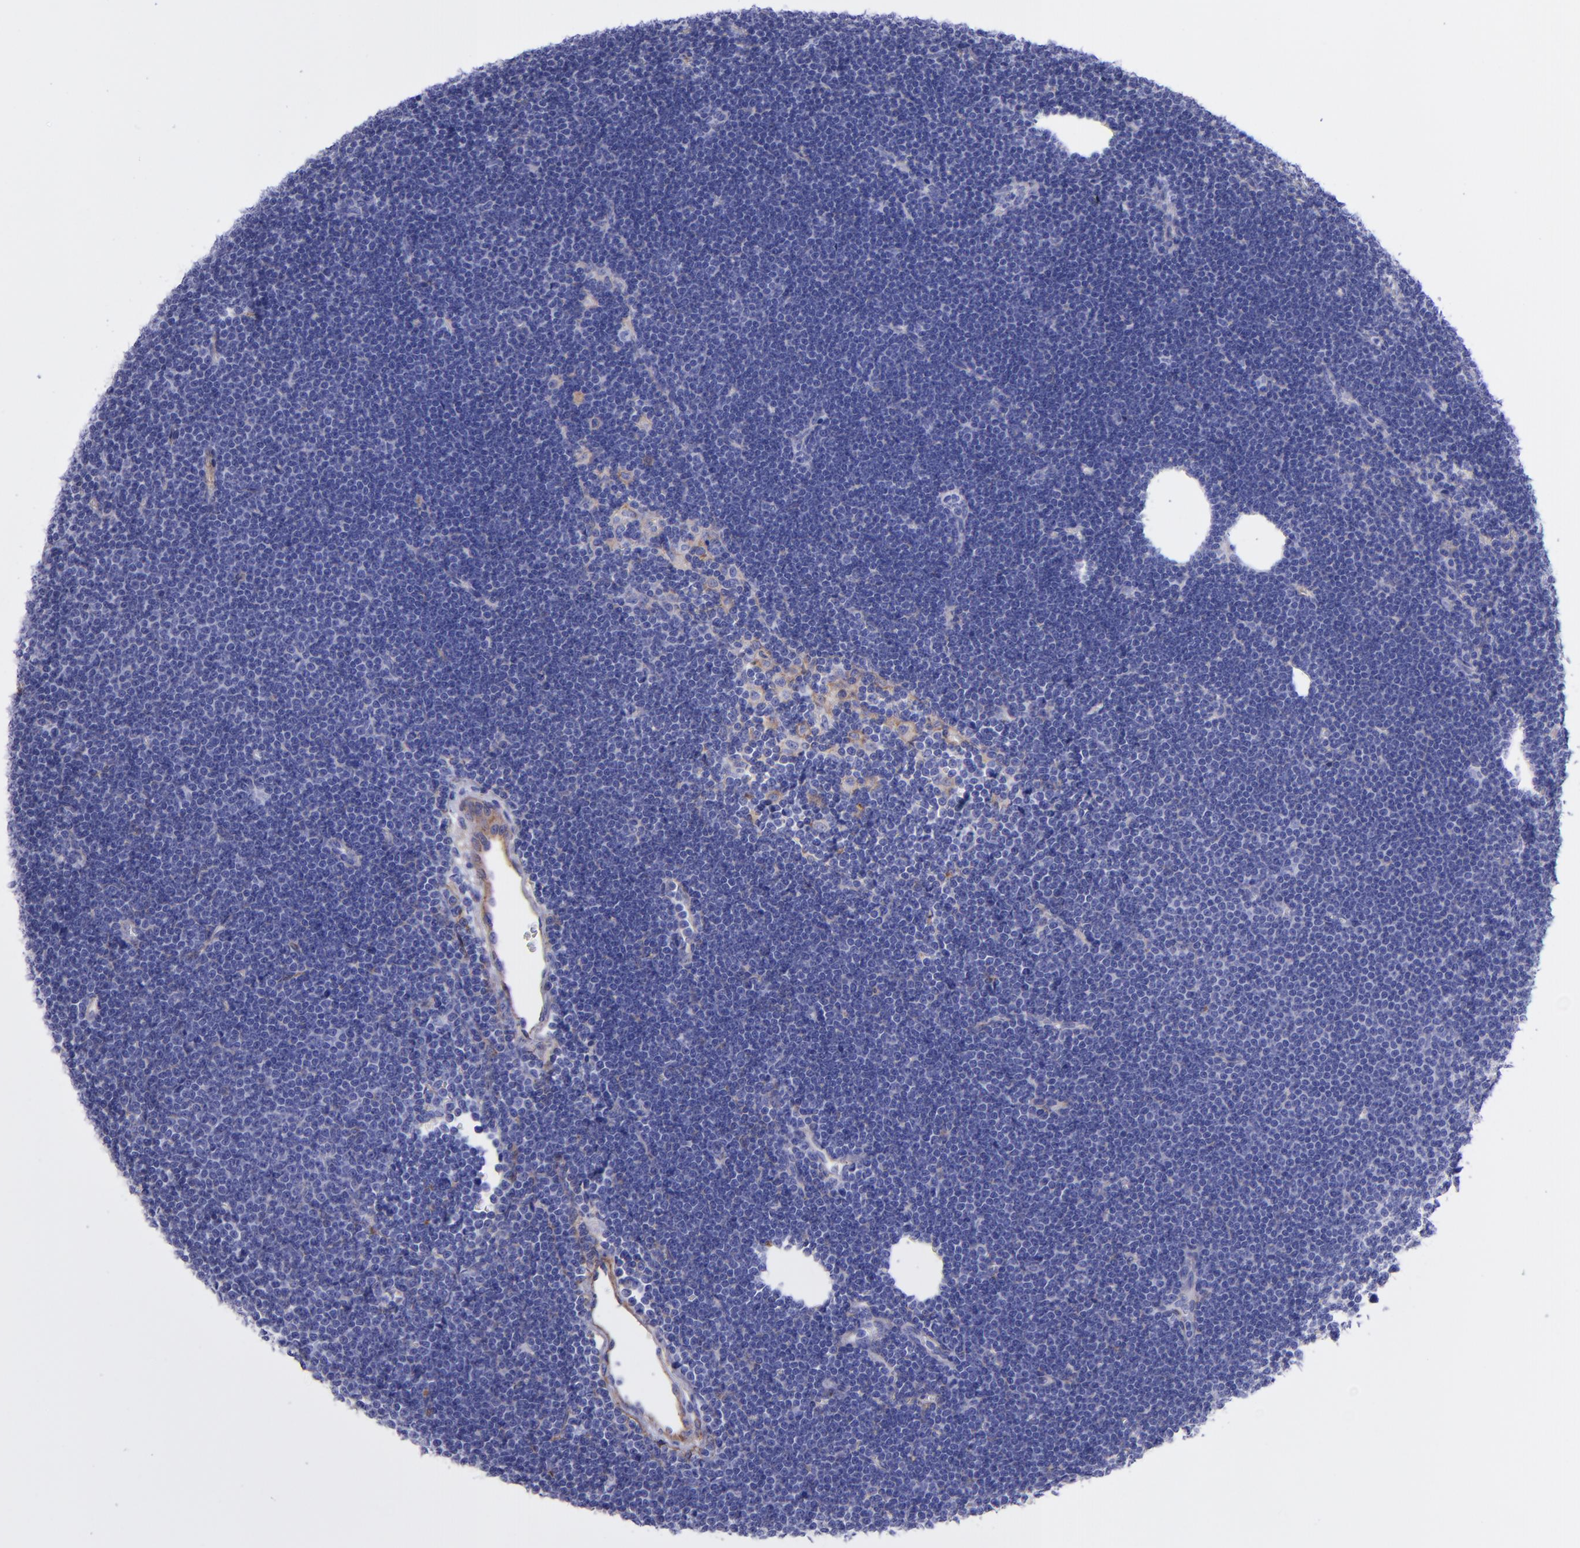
{"staining": {"intensity": "negative", "quantity": "none", "location": "none"}, "tissue": "lymphoma", "cell_type": "Tumor cells", "image_type": "cancer", "snomed": [{"axis": "morphology", "description": "Malignant lymphoma, non-Hodgkin's type, Low grade"}, {"axis": "topography", "description": "Lymph node"}], "caption": "Immunohistochemistry photomicrograph of malignant lymphoma, non-Hodgkin's type (low-grade) stained for a protein (brown), which demonstrates no positivity in tumor cells.", "gene": "ITGAV", "patient": {"sex": "female", "age": 73}}